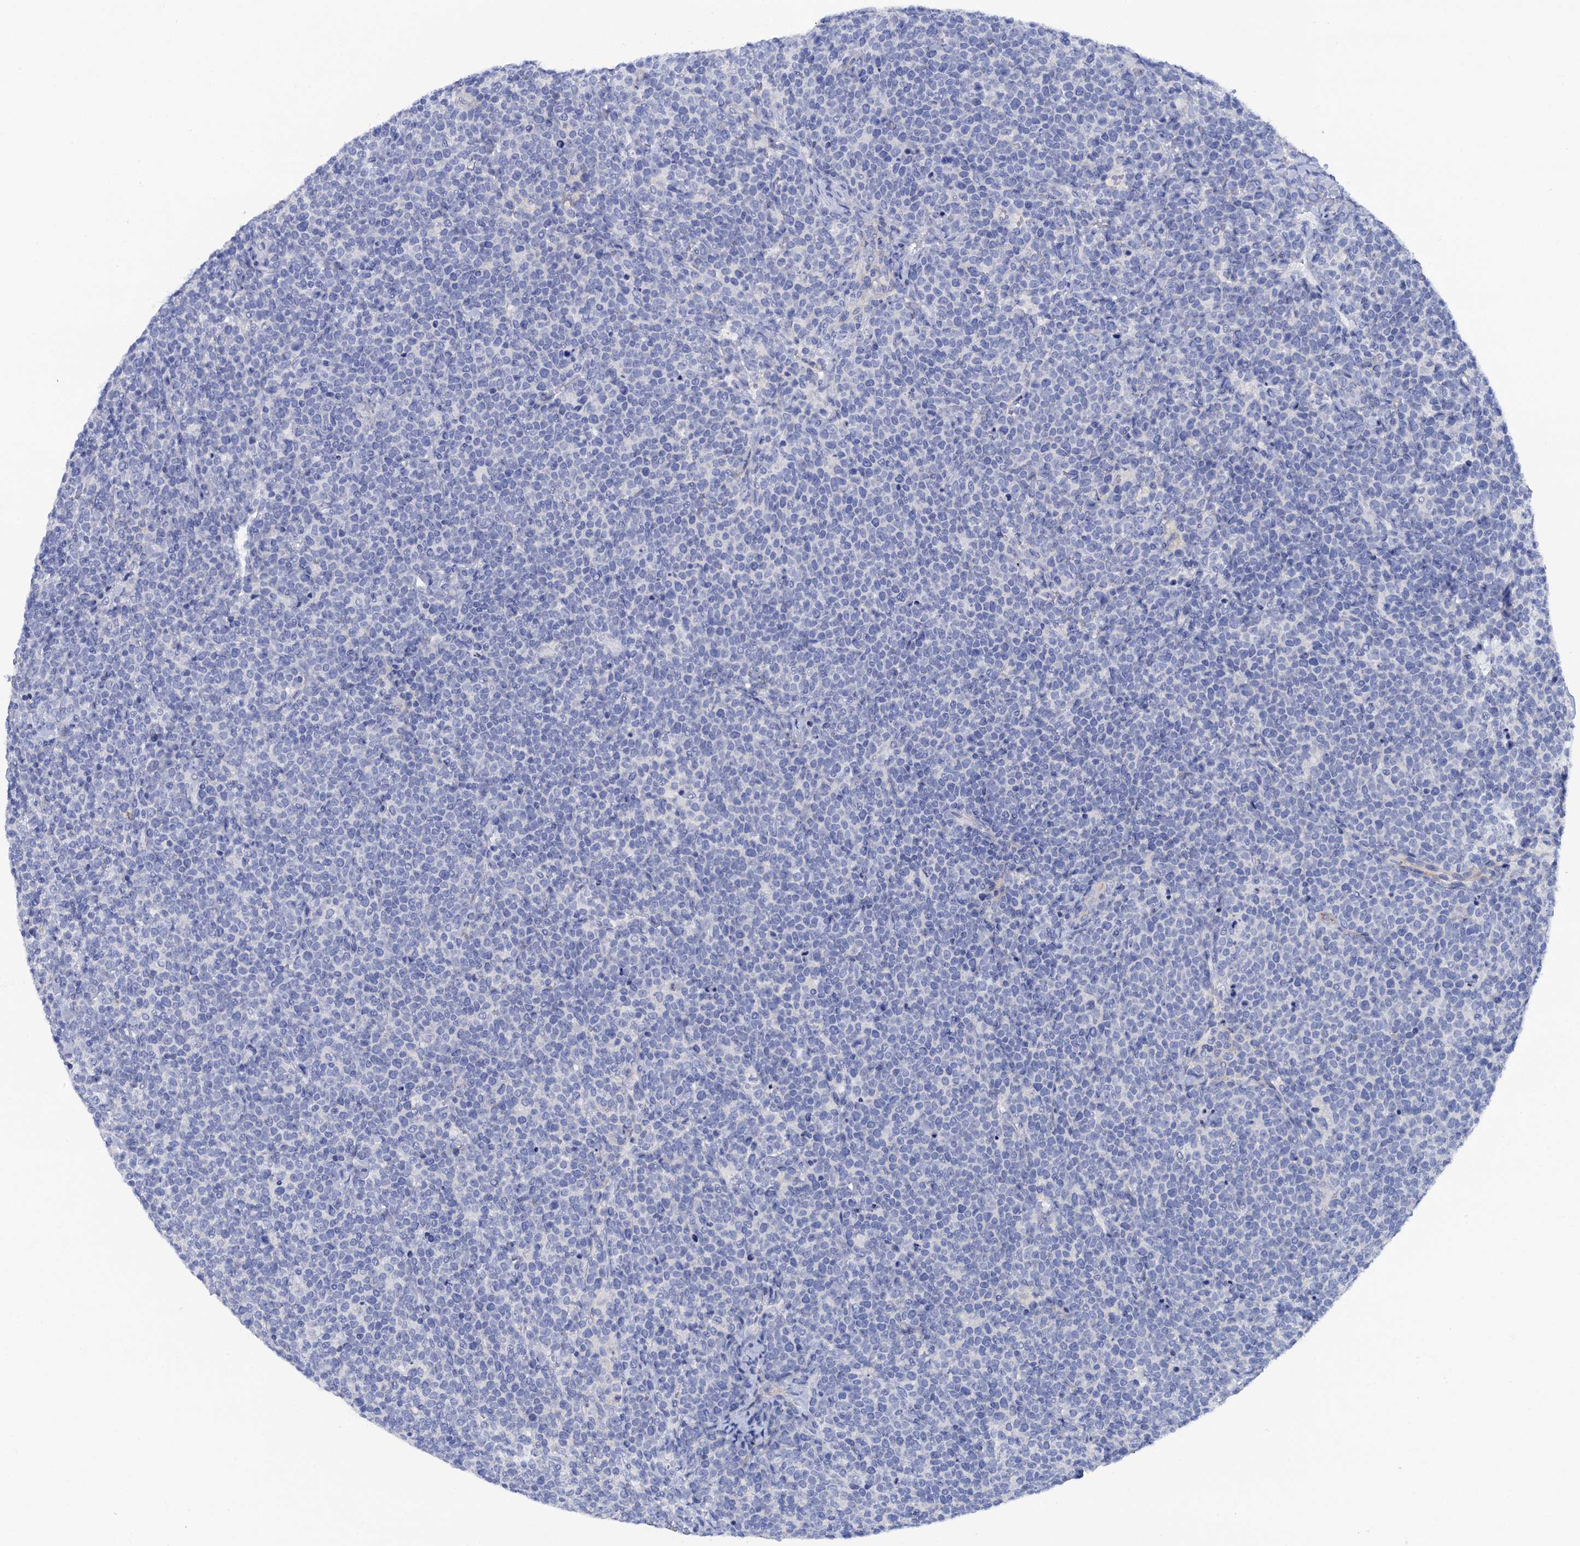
{"staining": {"intensity": "negative", "quantity": "none", "location": "none"}, "tissue": "lymphoma", "cell_type": "Tumor cells", "image_type": "cancer", "snomed": [{"axis": "morphology", "description": "Malignant lymphoma, non-Hodgkin's type, High grade"}, {"axis": "topography", "description": "Lymph node"}], "caption": "The photomicrograph reveals no significant expression in tumor cells of malignant lymphoma, non-Hodgkin's type (high-grade).", "gene": "RAB3IP", "patient": {"sex": "male", "age": 61}}